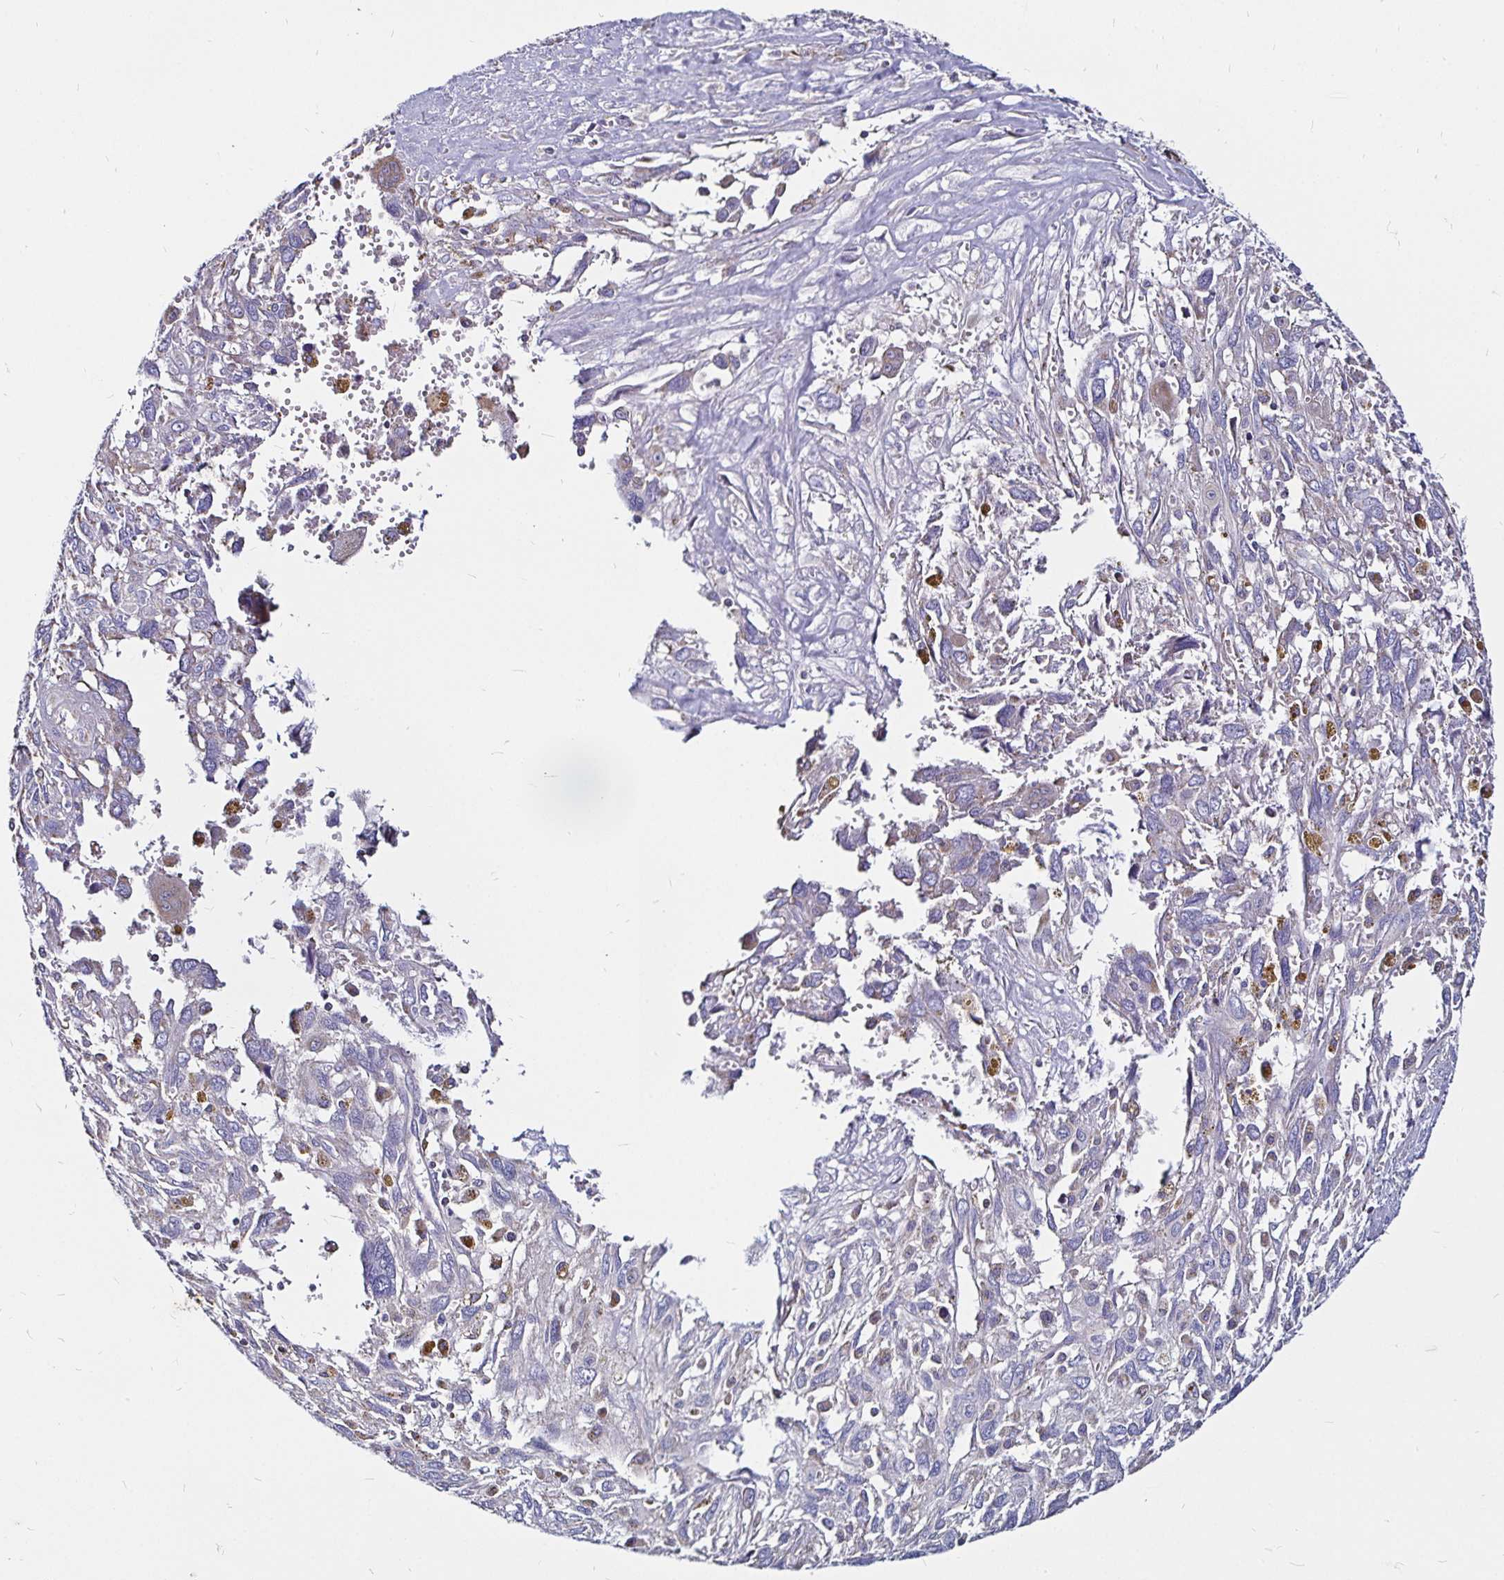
{"staining": {"intensity": "negative", "quantity": "none", "location": "none"}, "tissue": "pancreatic cancer", "cell_type": "Tumor cells", "image_type": "cancer", "snomed": [{"axis": "morphology", "description": "Adenocarcinoma, NOS"}, {"axis": "topography", "description": "Pancreas"}], "caption": "Tumor cells show no significant staining in adenocarcinoma (pancreatic).", "gene": "PGAM2", "patient": {"sex": "female", "age": 47}}